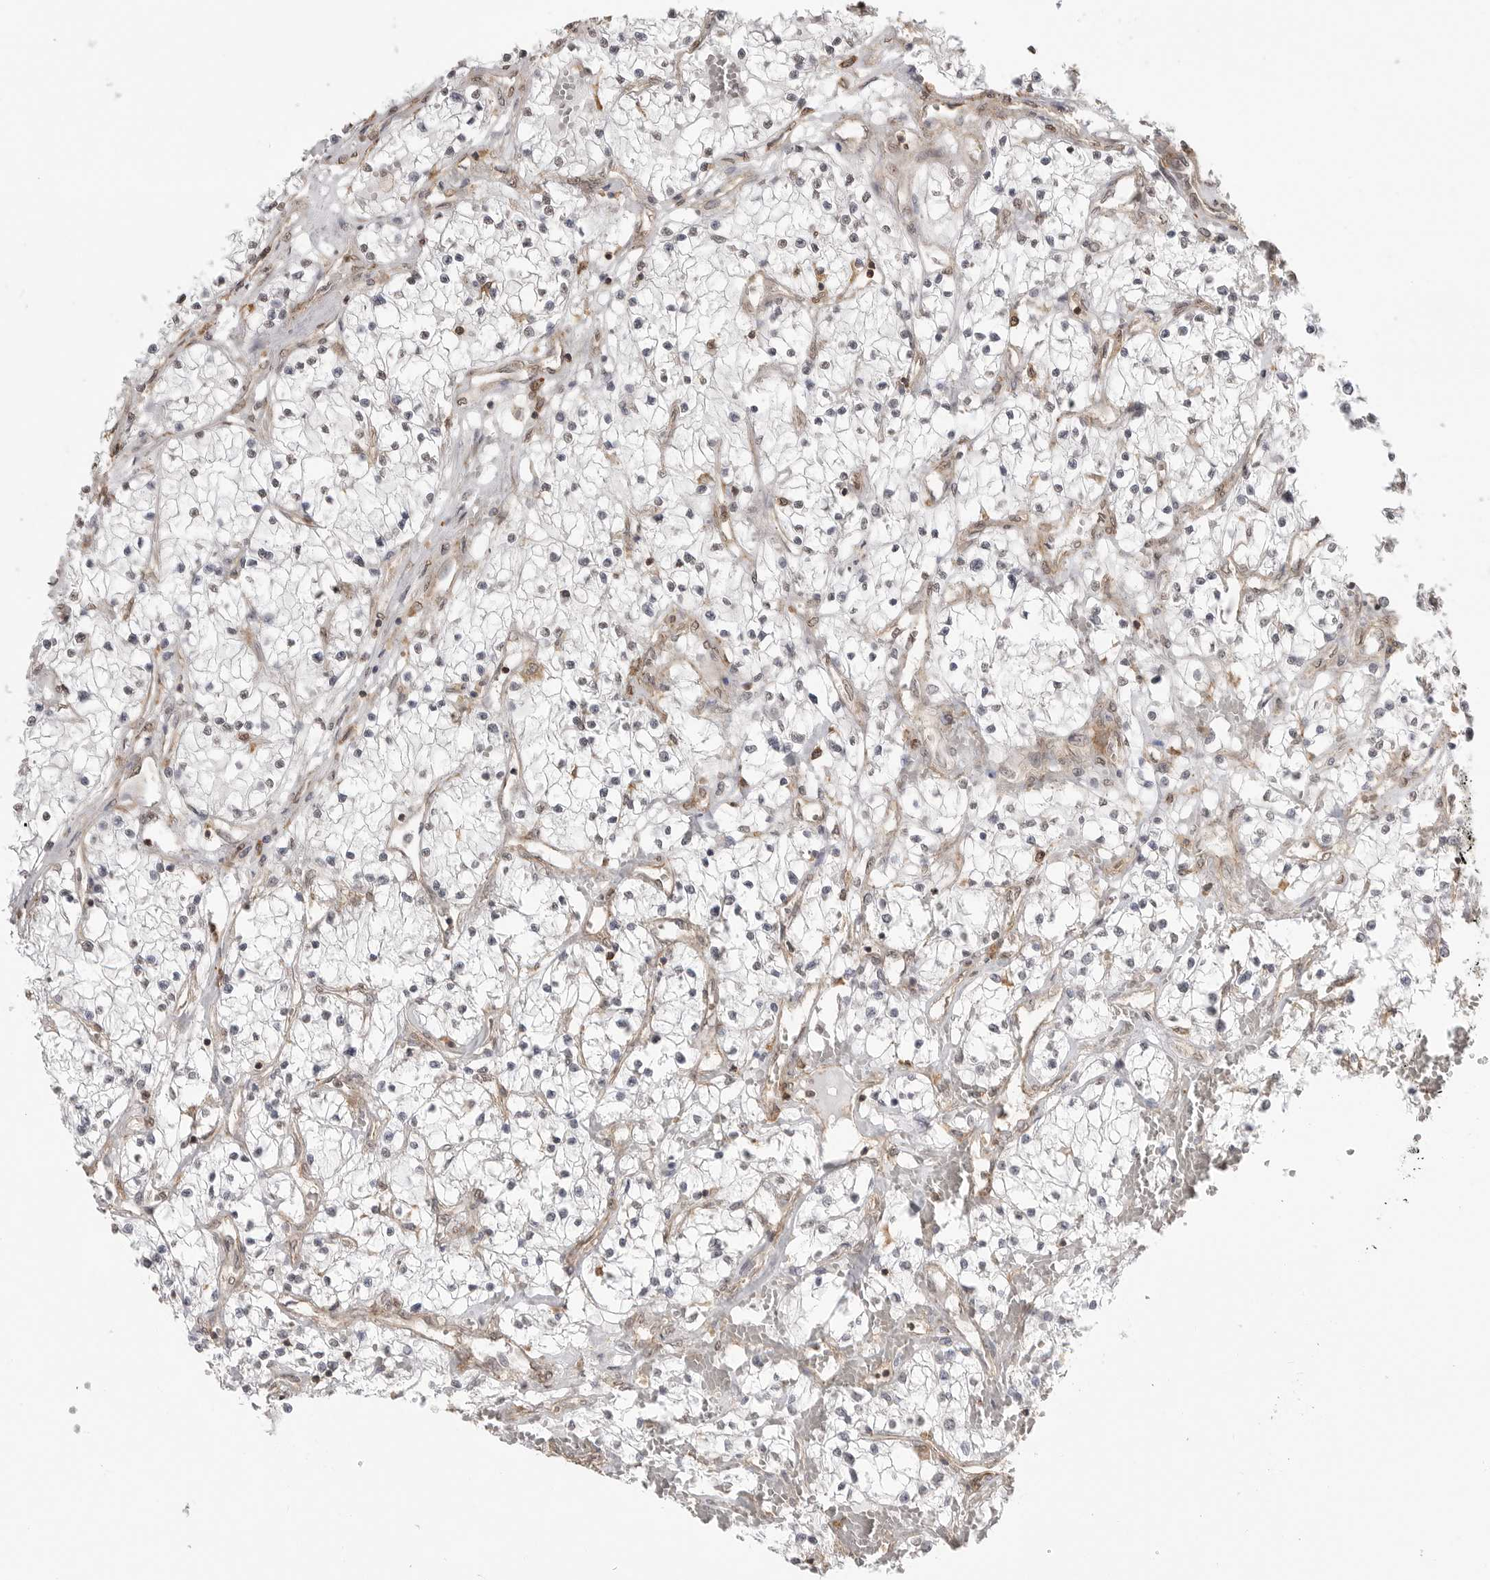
{"staining": {"intensity": "negative", "quantity": "none", "location": "none"}, "tissue": "renal cancer", "cell_type": "Tumor cells", "image_type": "cancer", "snomed": [{"axis": "morphology", "description": "Normal tissue, NOS"}, {"axis": "morphology", "description": "Adenocarcinoma, NOS"}, {"axis": "topography", "description": "Kidney"}], "caption": "This image is of renal cancer stained with immunohistochemistry to label a protein in brown with the nuclei are counter-stained blue. There is no positivity in tumor cells. (IHC, brightfield microscopy, high magnification).", "gene": "GPC2", "patient": {"sex": "male", "age": 68}}